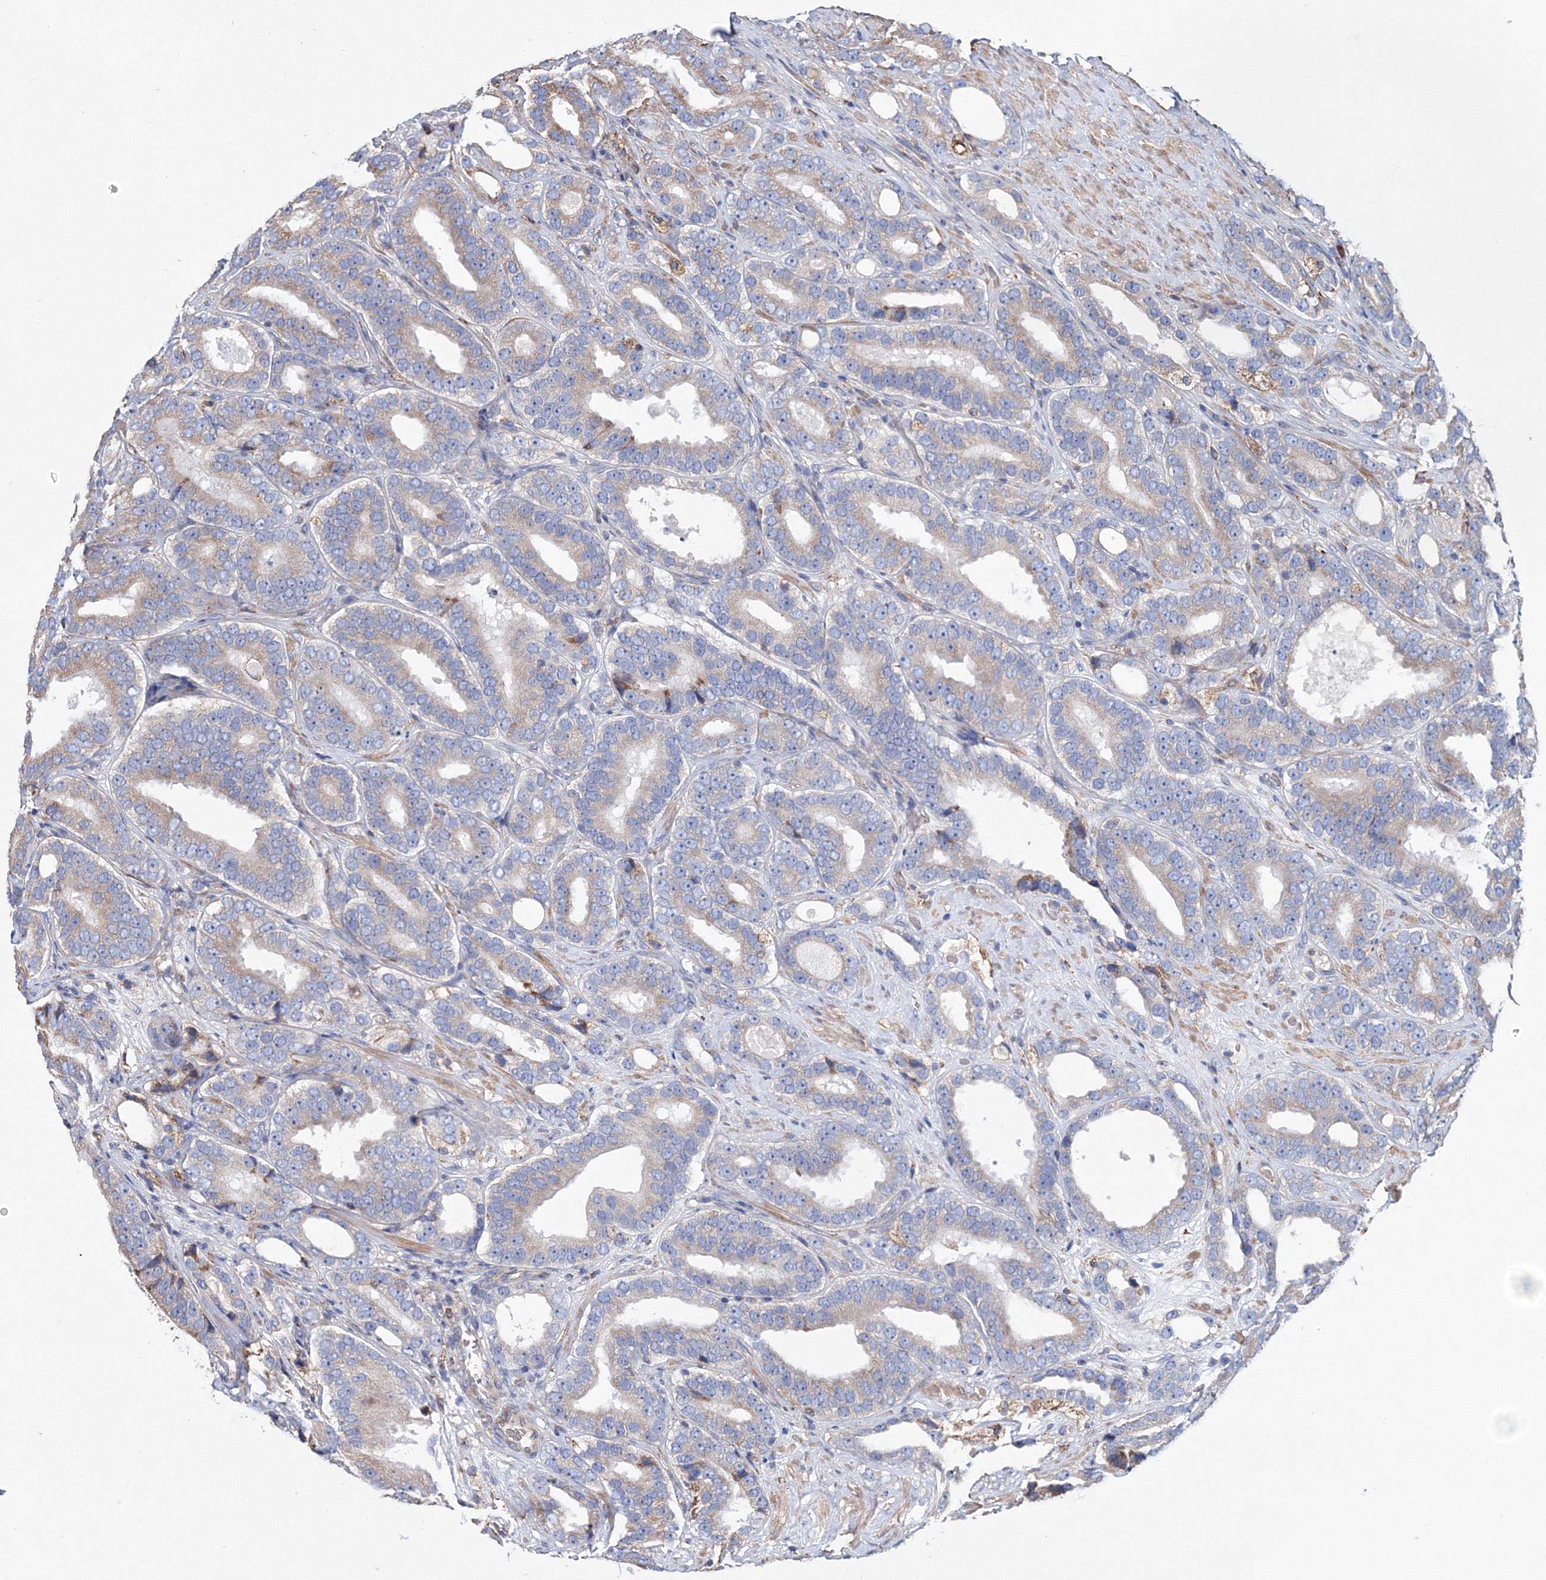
{"staining": {"intensity": "weak", "quantity": "25%-75%", "location": "cytoplasmic/membranous"}, "tissue": "prostate cancer", "cell_type": "Tumor cells", "image_type": "cancer", "snomed": [{"axis": "morphology", "description": "Adenocarcinoma, High grade"}, {"axis": "topography", "description": "Prostate"}], "caption": "IHC (DAB (3,3'-diaminobenzidine)) staining of prostate adenocarcinoma (high-grade) displays weak cytoplasmic/membranous protein positivity in approximately 25%-75% of tumor cells.", "gene": "VPS8", "patient": {"sex": "male", "age": 56}}